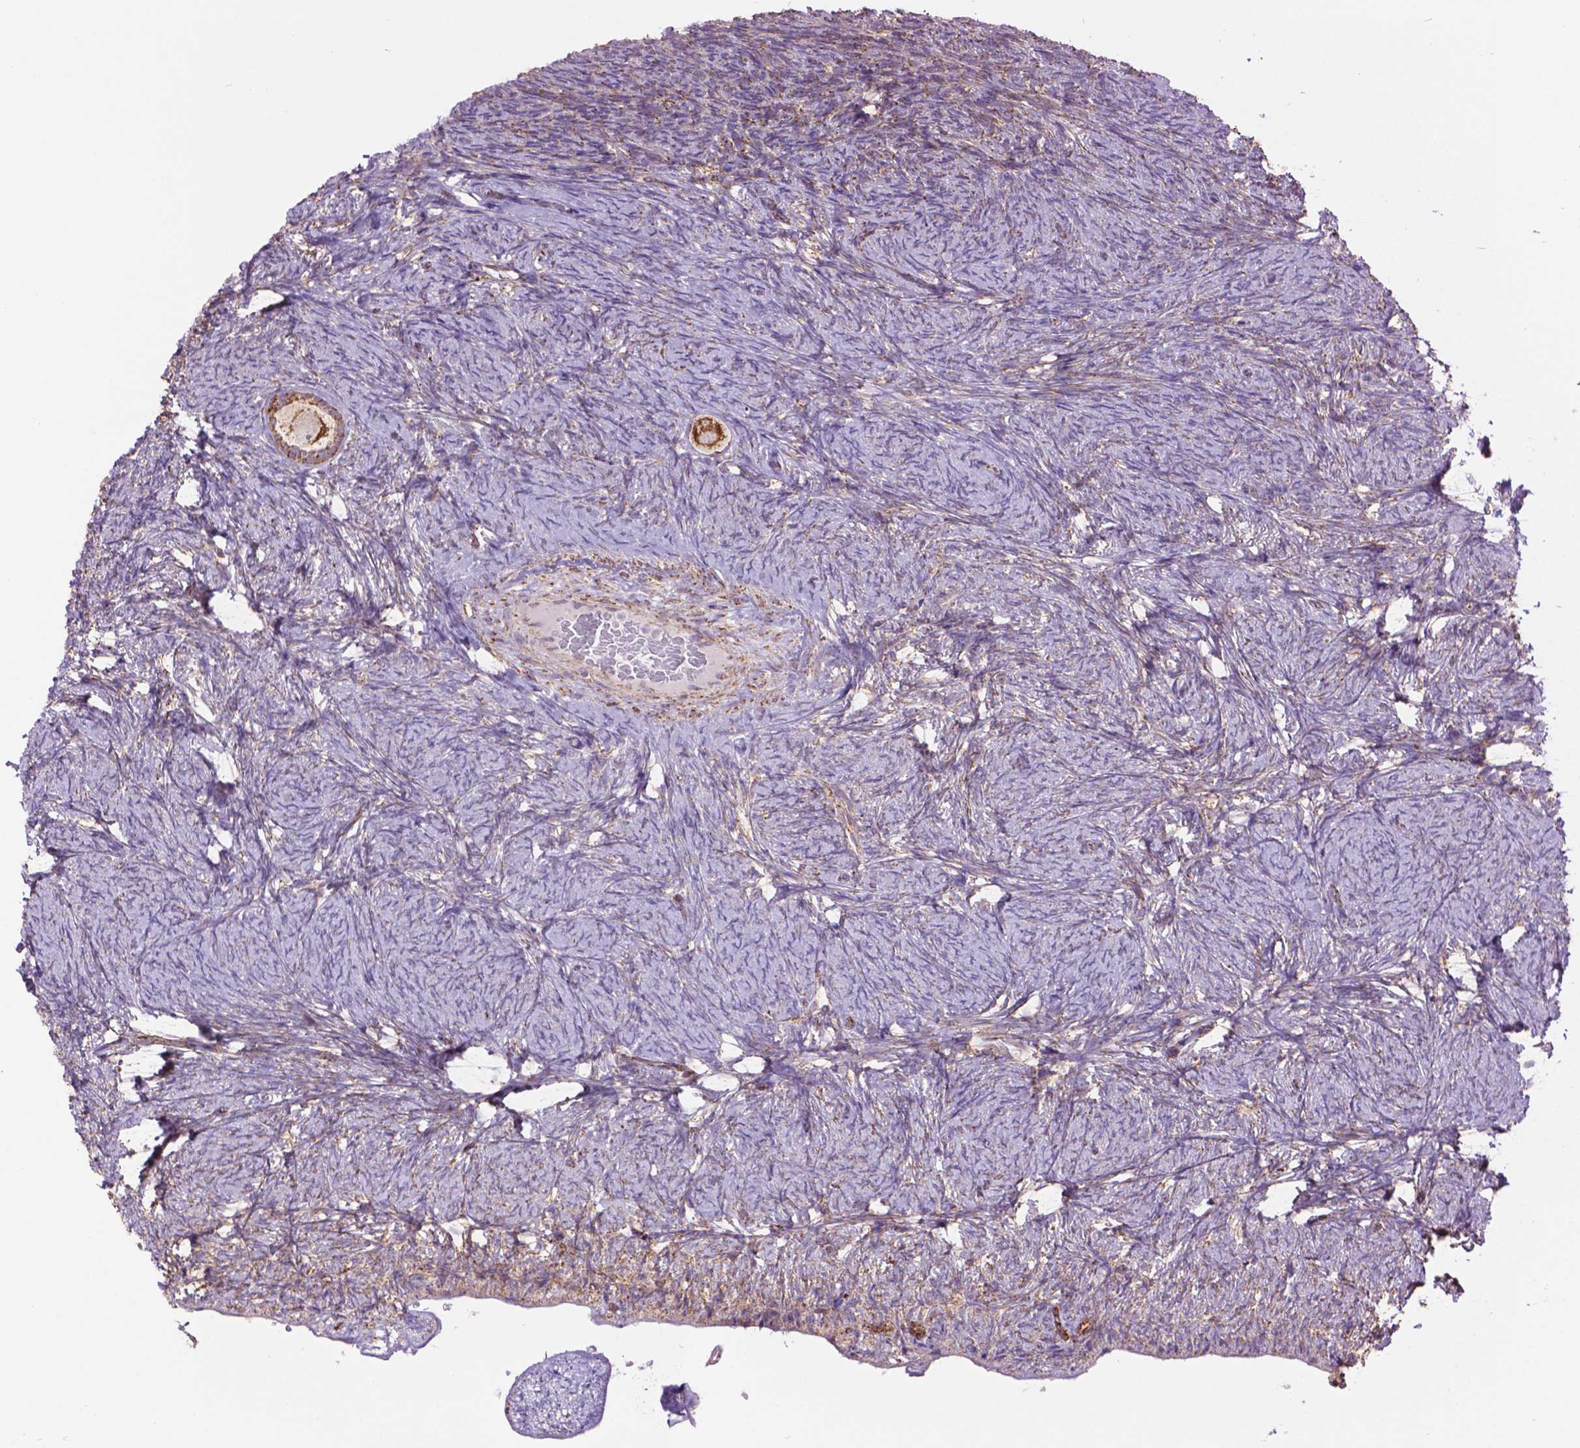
{"staining": {"intensity": "strong", "quantity": ">75%", "location": "cytoplasmic/membranous"}, "tissue": "ovary", "cell_type": "Follicle cells", "image_type": "normal", "snomed": [{"axis": "morphology", "description": "Normal tissue, NOS"}, {"axis": "topography", "description": "Ovary"}], "caption": "A high-resolution micrograph shows IHC staining of normal ovary, which displays strong cytoplasmic/membranous staining in about >75% of follicle cells.", "gene": "PYCR3", "patient": {"sex": "female", "age": 34}}